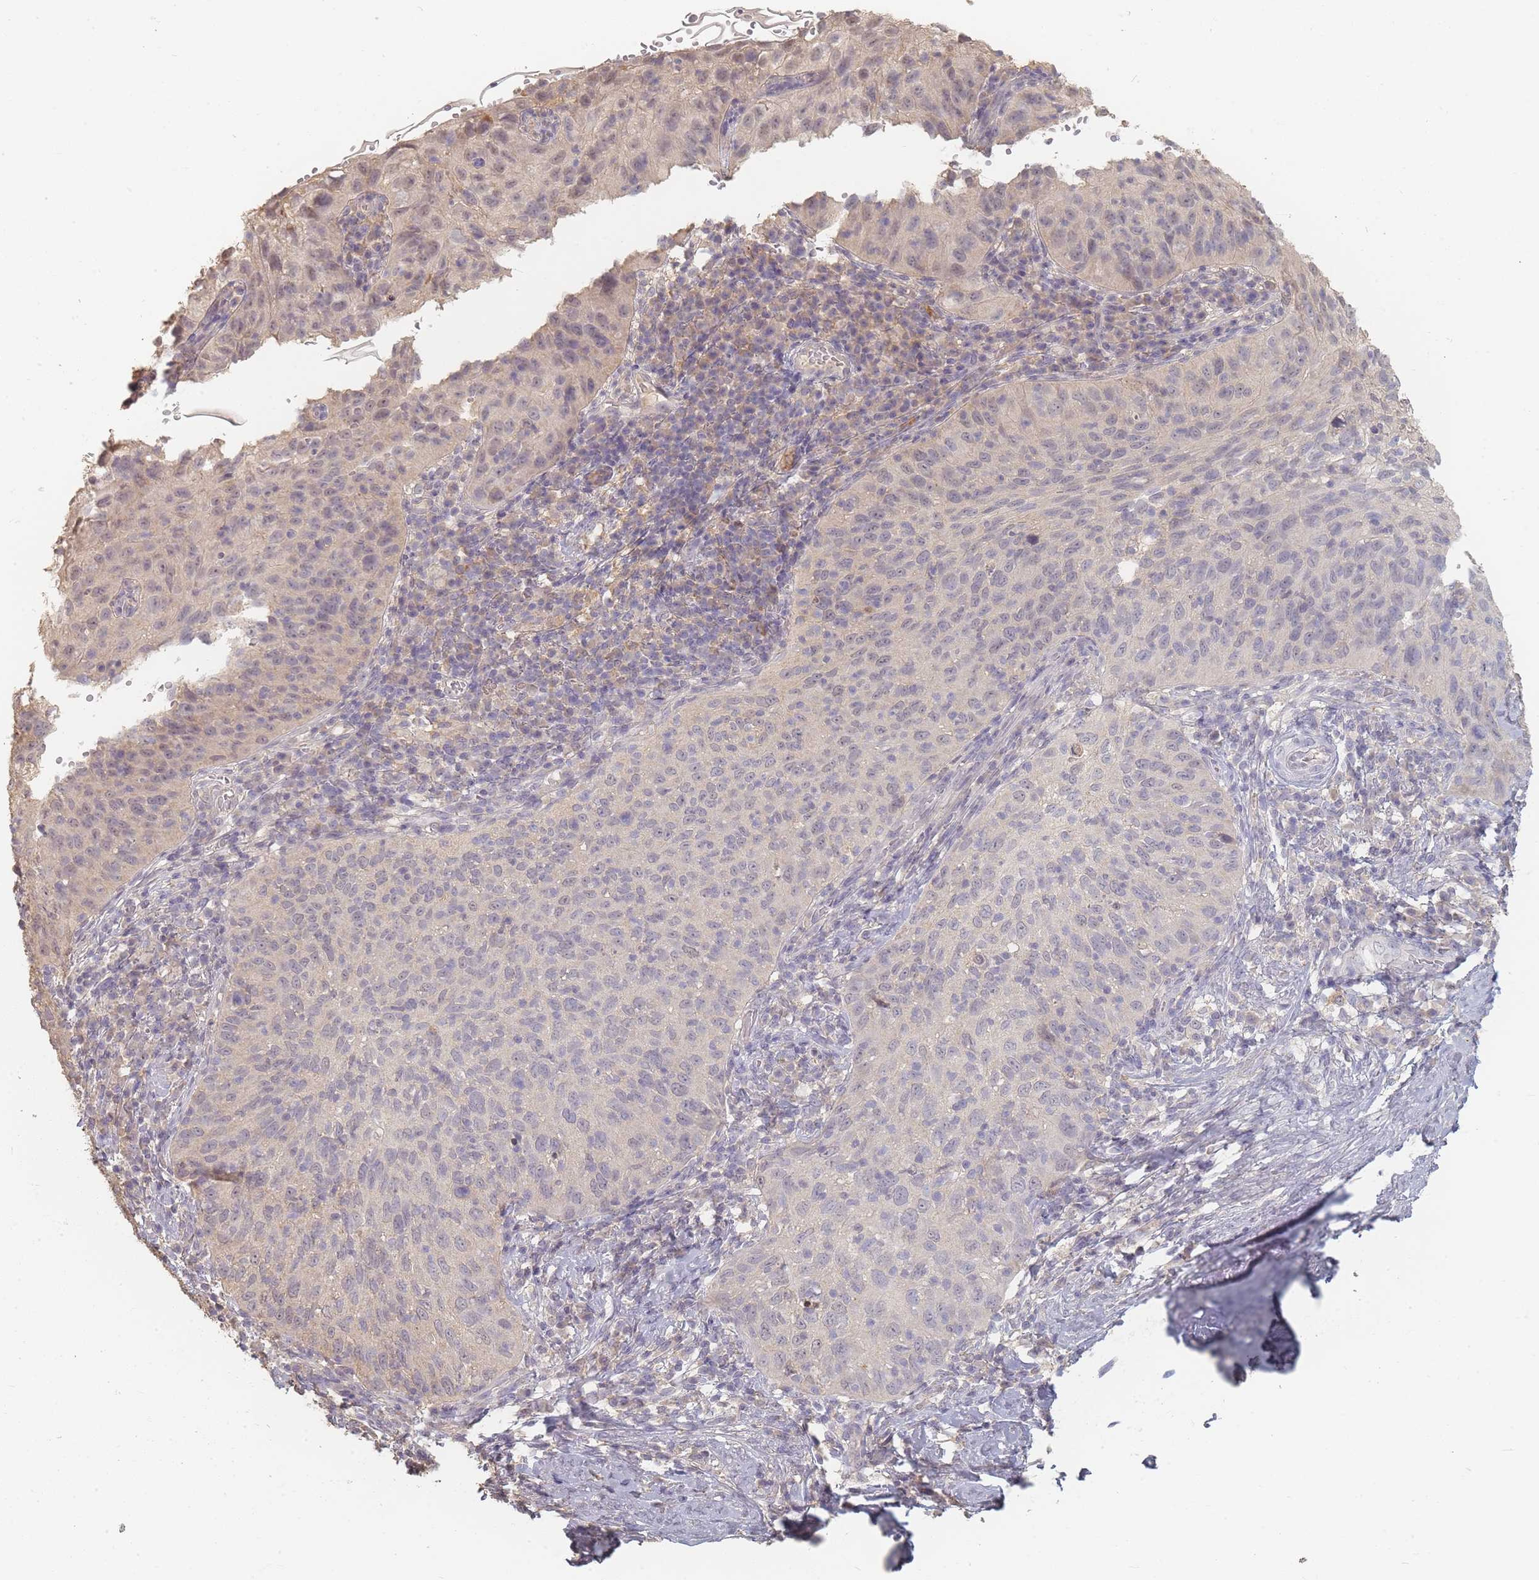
{"staining": {"intensity": "weak", "quantity": "<25%", "location": "nuclear"}, "tissue": "cervical cancer", "cell_type": "Tumor cells", "image_type": "cancer", "snomed": [{"axis": "morphology", "description": "Squamous cell carcinoma, NOS"}, {"axis": "topography", "description": "Cervix"}], "caption": "Immunohistochemistry photomicrograph of human squamous cell carcinoma (cervical) stained for a protein (brown), which exhibits no expression in tumor cells.", "gene": "RFTN1", "patient": {"sex": "female", "age": 30}}